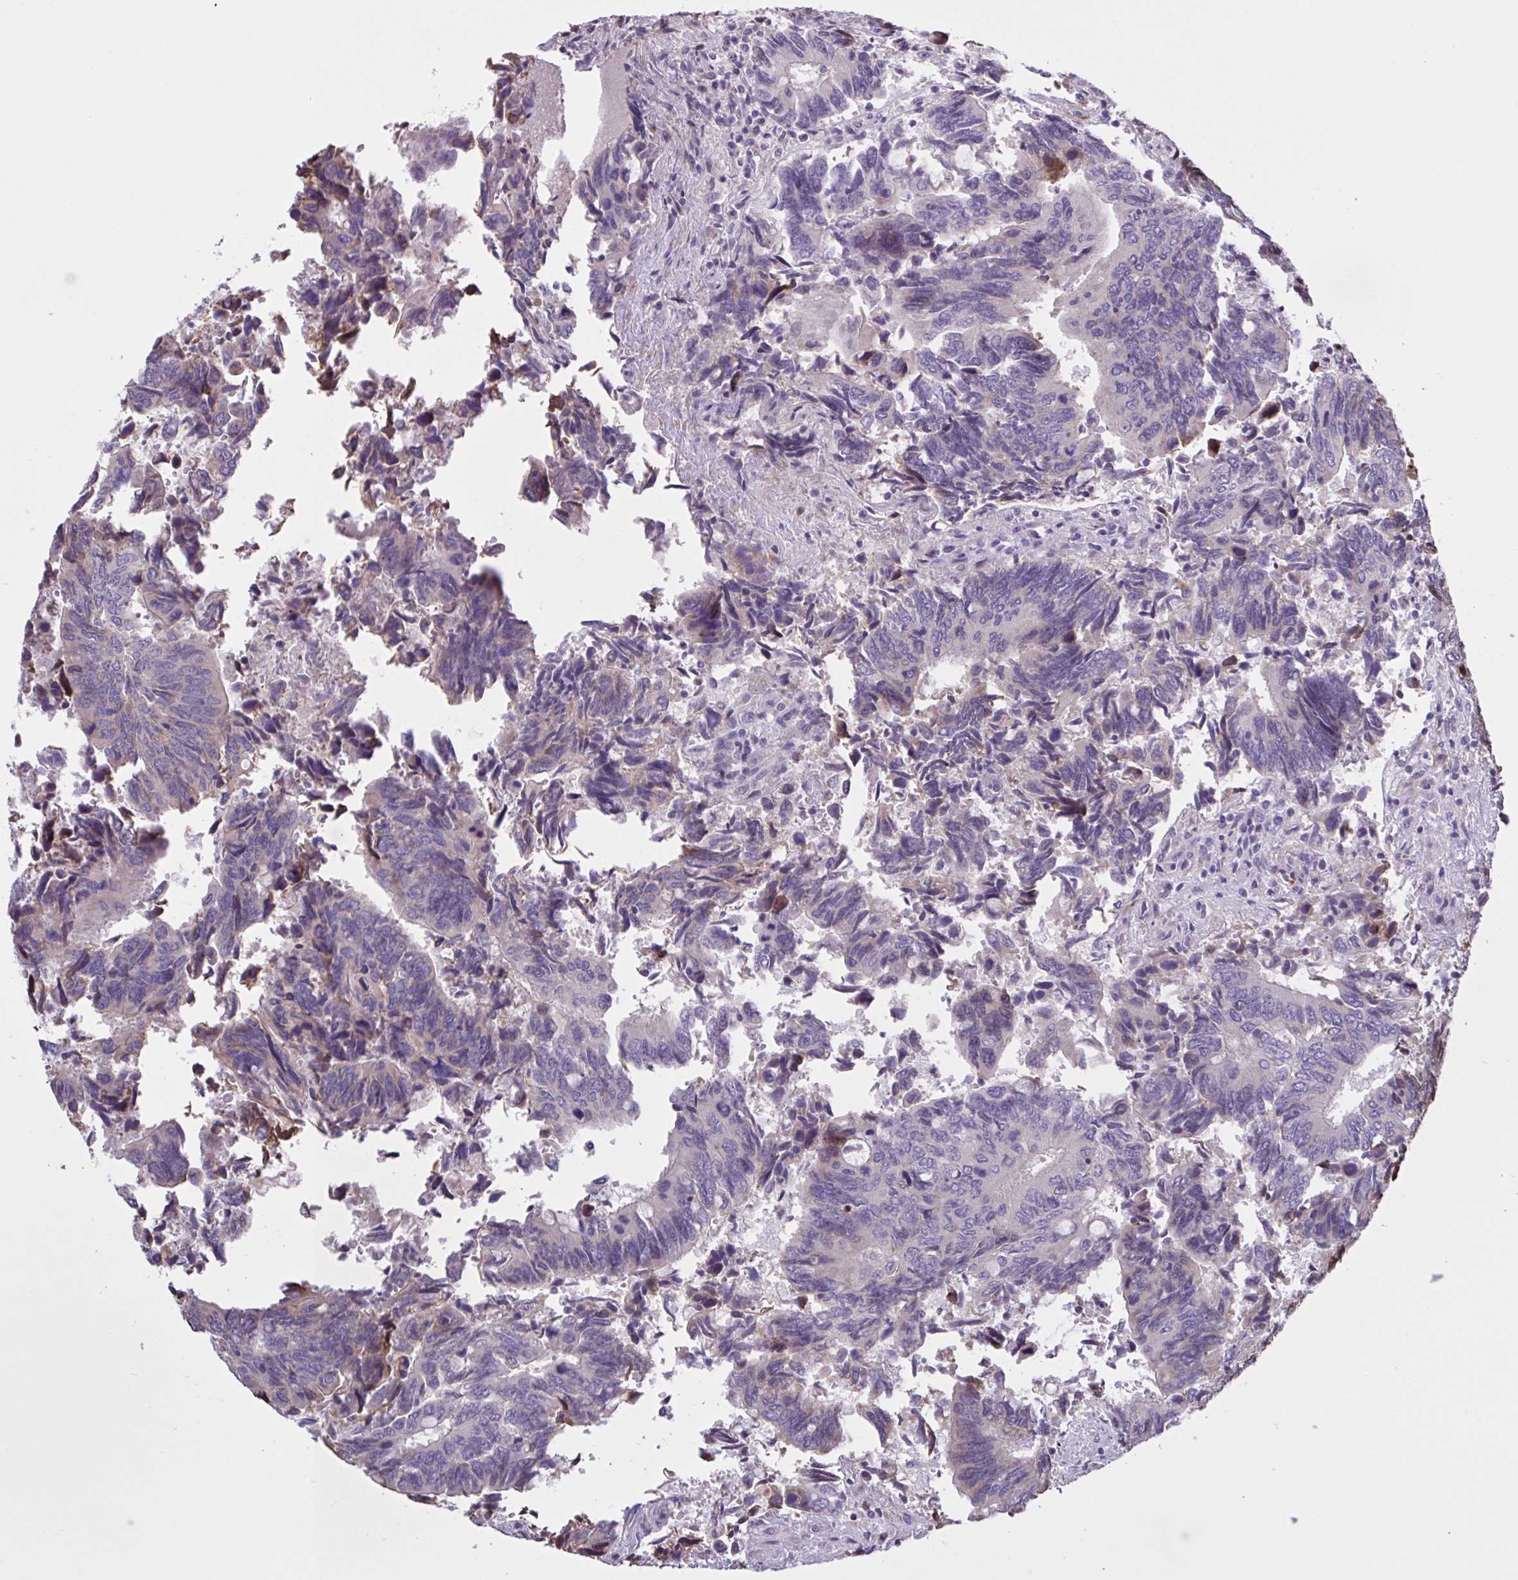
{"staining": {"intensity": "moderate", "quantity": "<25%", "location": "cytoplasmic/membranous"}, "tissue": "colorectal cancer", "cell_type": "Tumor cells", "image_type": "cancer", "snomed": [{"axis": "morphology", "description": "Adenocarcinoma, NOS"}, {"axis": "topography", "description": "Colon"}], "caption": "Moderate cytoplasmic/membranous protein positivity is present in approximately <25% of tumor cells in colorectal cancer.", "gene": "MRGPRX2", "patient": {"sex": "male", "age": 87}}